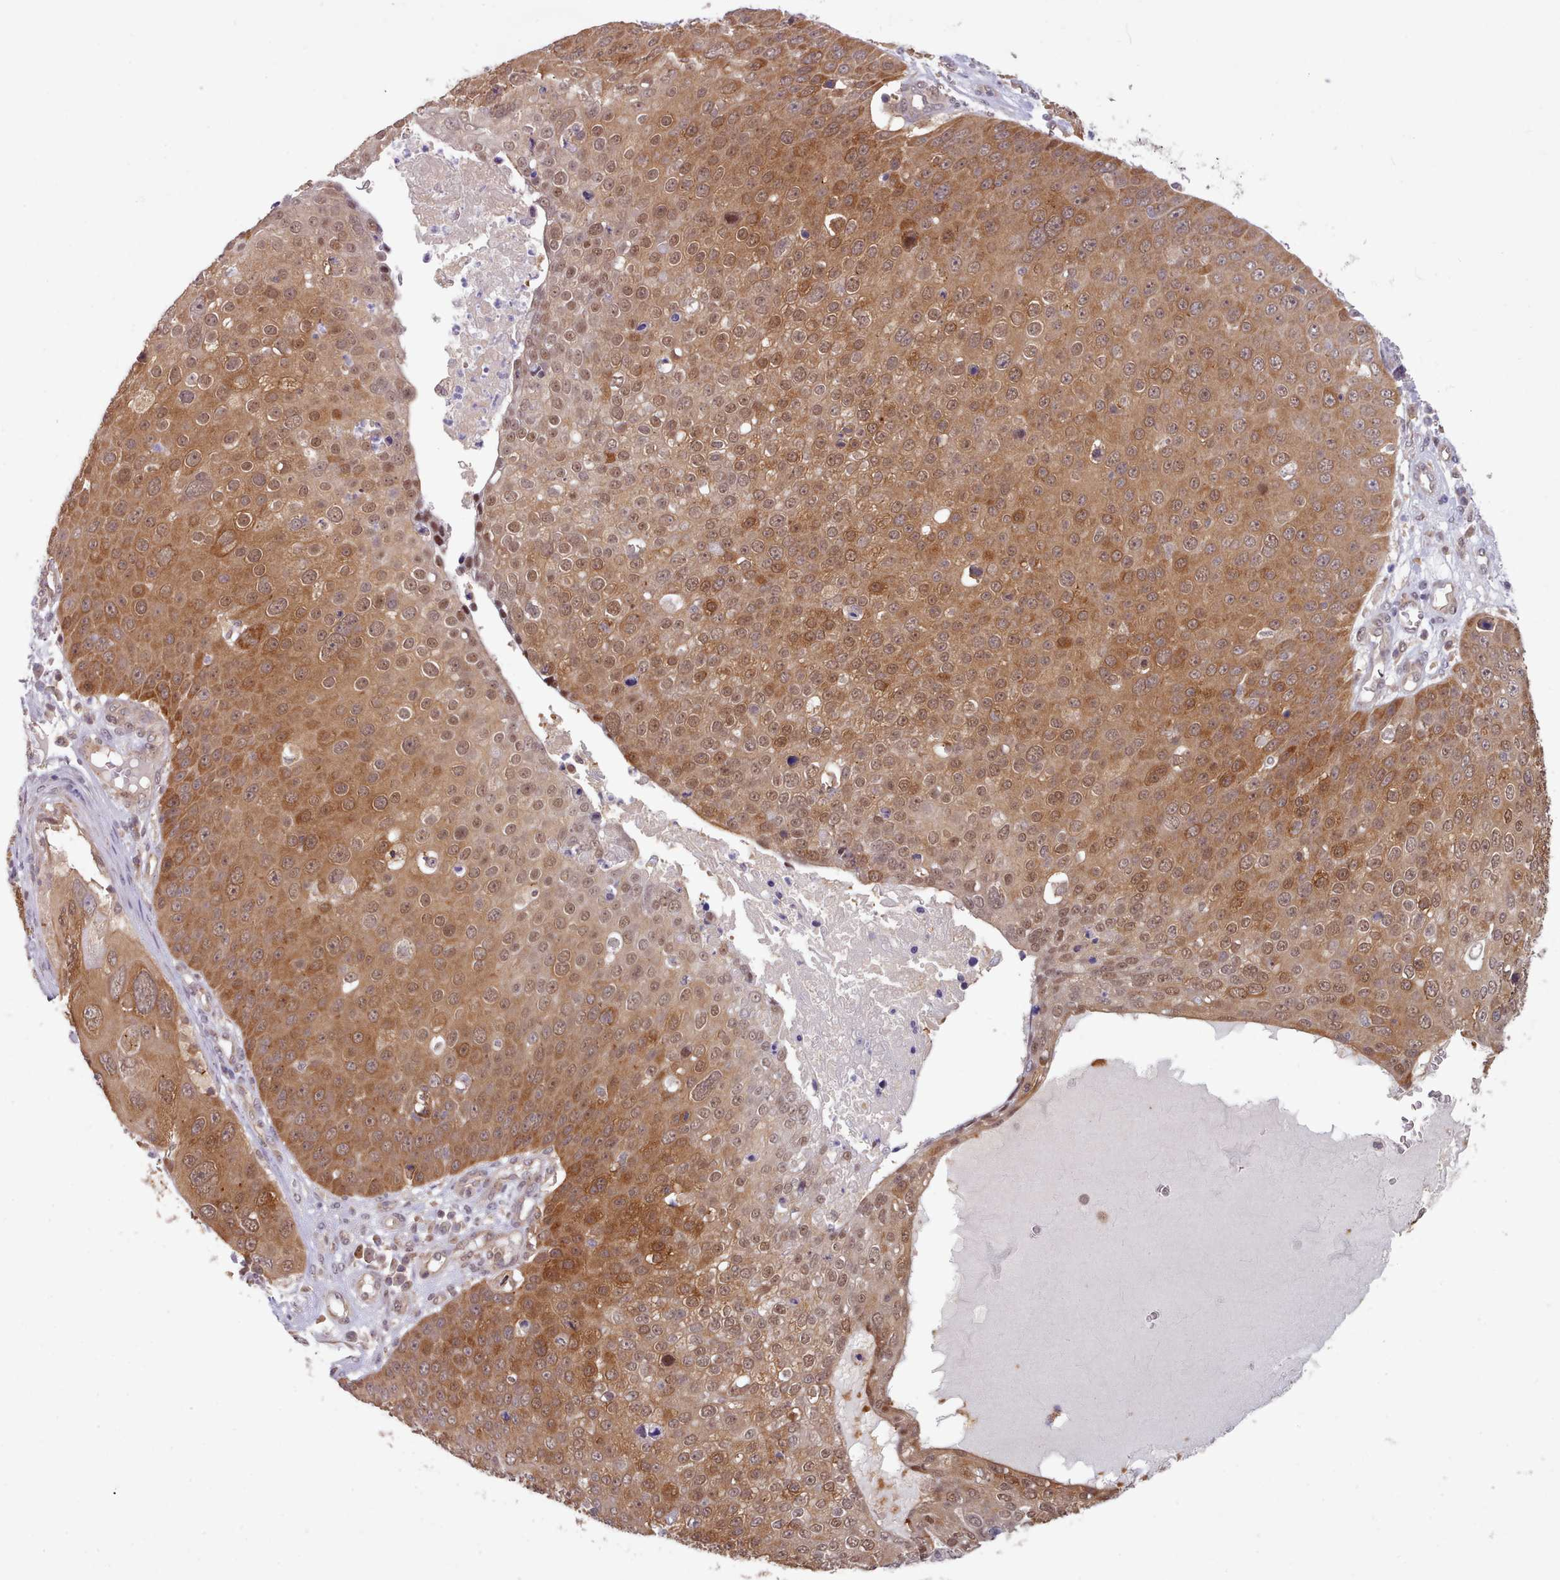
{"staining": {"intensity": "moderate", "quantity": ">75%", "location": "cytoplasmic/membranous,nuclear"}, "tissue": "skin cancer", "cell_type": "Tumor cells", "image_type": "cancer", "snomed": [{"axis": "morphology", "description": "Squamous cell carcinoma, NOS"}, {"axis": "topography", "description": "Skin"}], "caption": "Squamous cell carcinoma (skin) stained for a protein demonstrates moderate cytoplasmic/membranous and nuclear positivity in tumor cells.", "gene": "CES3", "patient": {"sex": "male", "age": 71}}